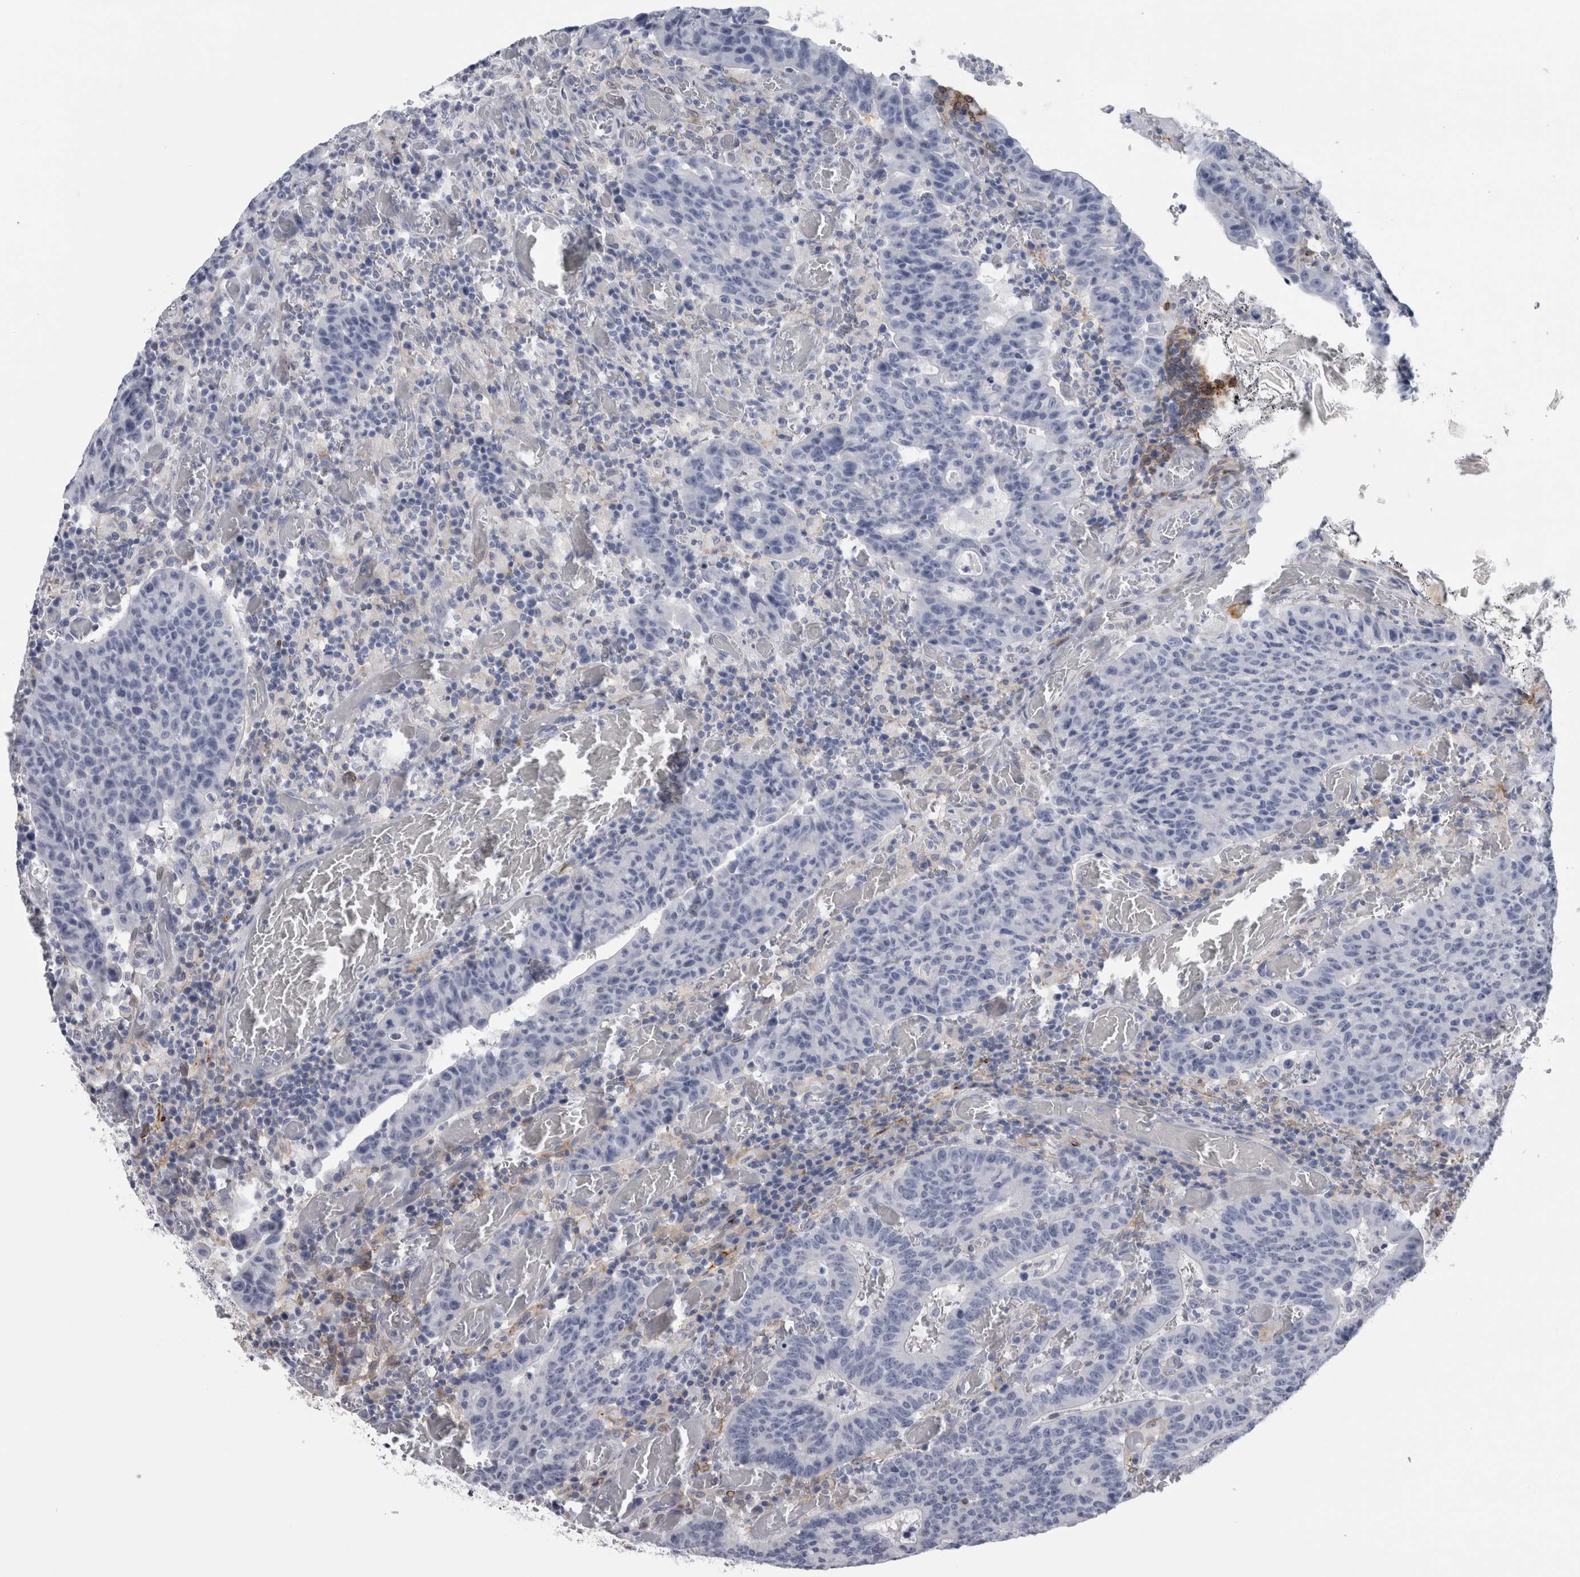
{"staining": {"intensity": "negative", "quantity": "none", "location": "none"}, "tissue": "colorectal cancer", "cell_type": "Tumor cells", "image_type": "cancer", "snomed": [{"axis": "morphology", "description": "Adenocarcinoma, NOS"}, {"axis": "topography", "description": "Colon"}], "caption": "Colorectal cancer (adenocarcinoma) was stained to show a protein in brown. There is no significant staining in tumor cells.", "gene": "DNAJC24", "patient": {"sex": "female", "age": 75}}